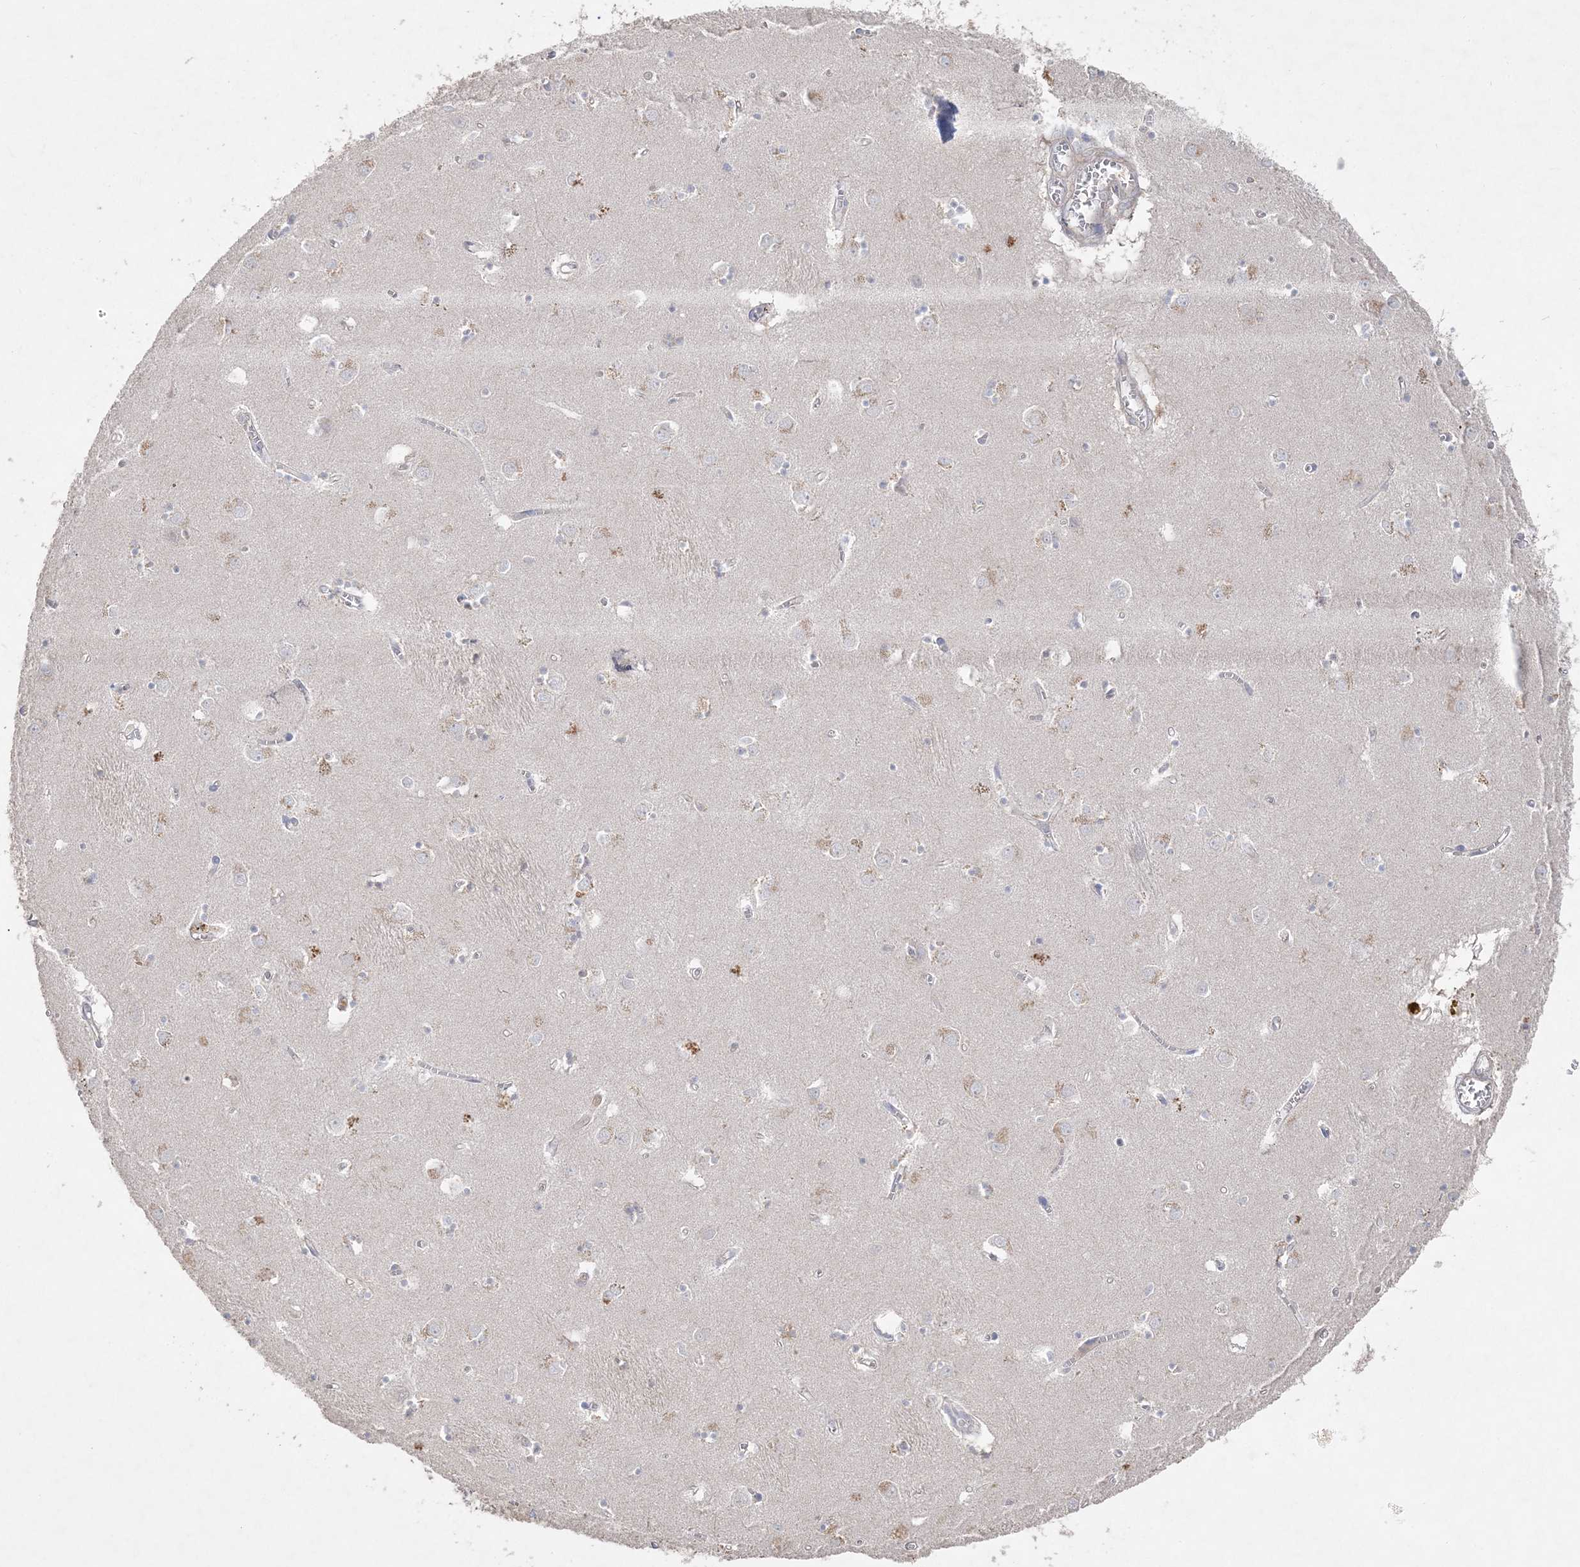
{"staining": {"intensity": "negative", "quantity": "none", "location": "none"}, "tissue": "caudate", "cell_type": "Glial cells", "image_type": "normal", "snomed": [{"axis": "morphology", "description": "Normal tissue, NOS"}, {"axis": "topography", "description": "Lateral ventricle wall"}], "caption": "Immunohistochemistry (IHC) of normal human caudate exhibits no staining in glial cells.", "gene": "SH3BP4", "patient": {"sex": "male", "age": 70}}